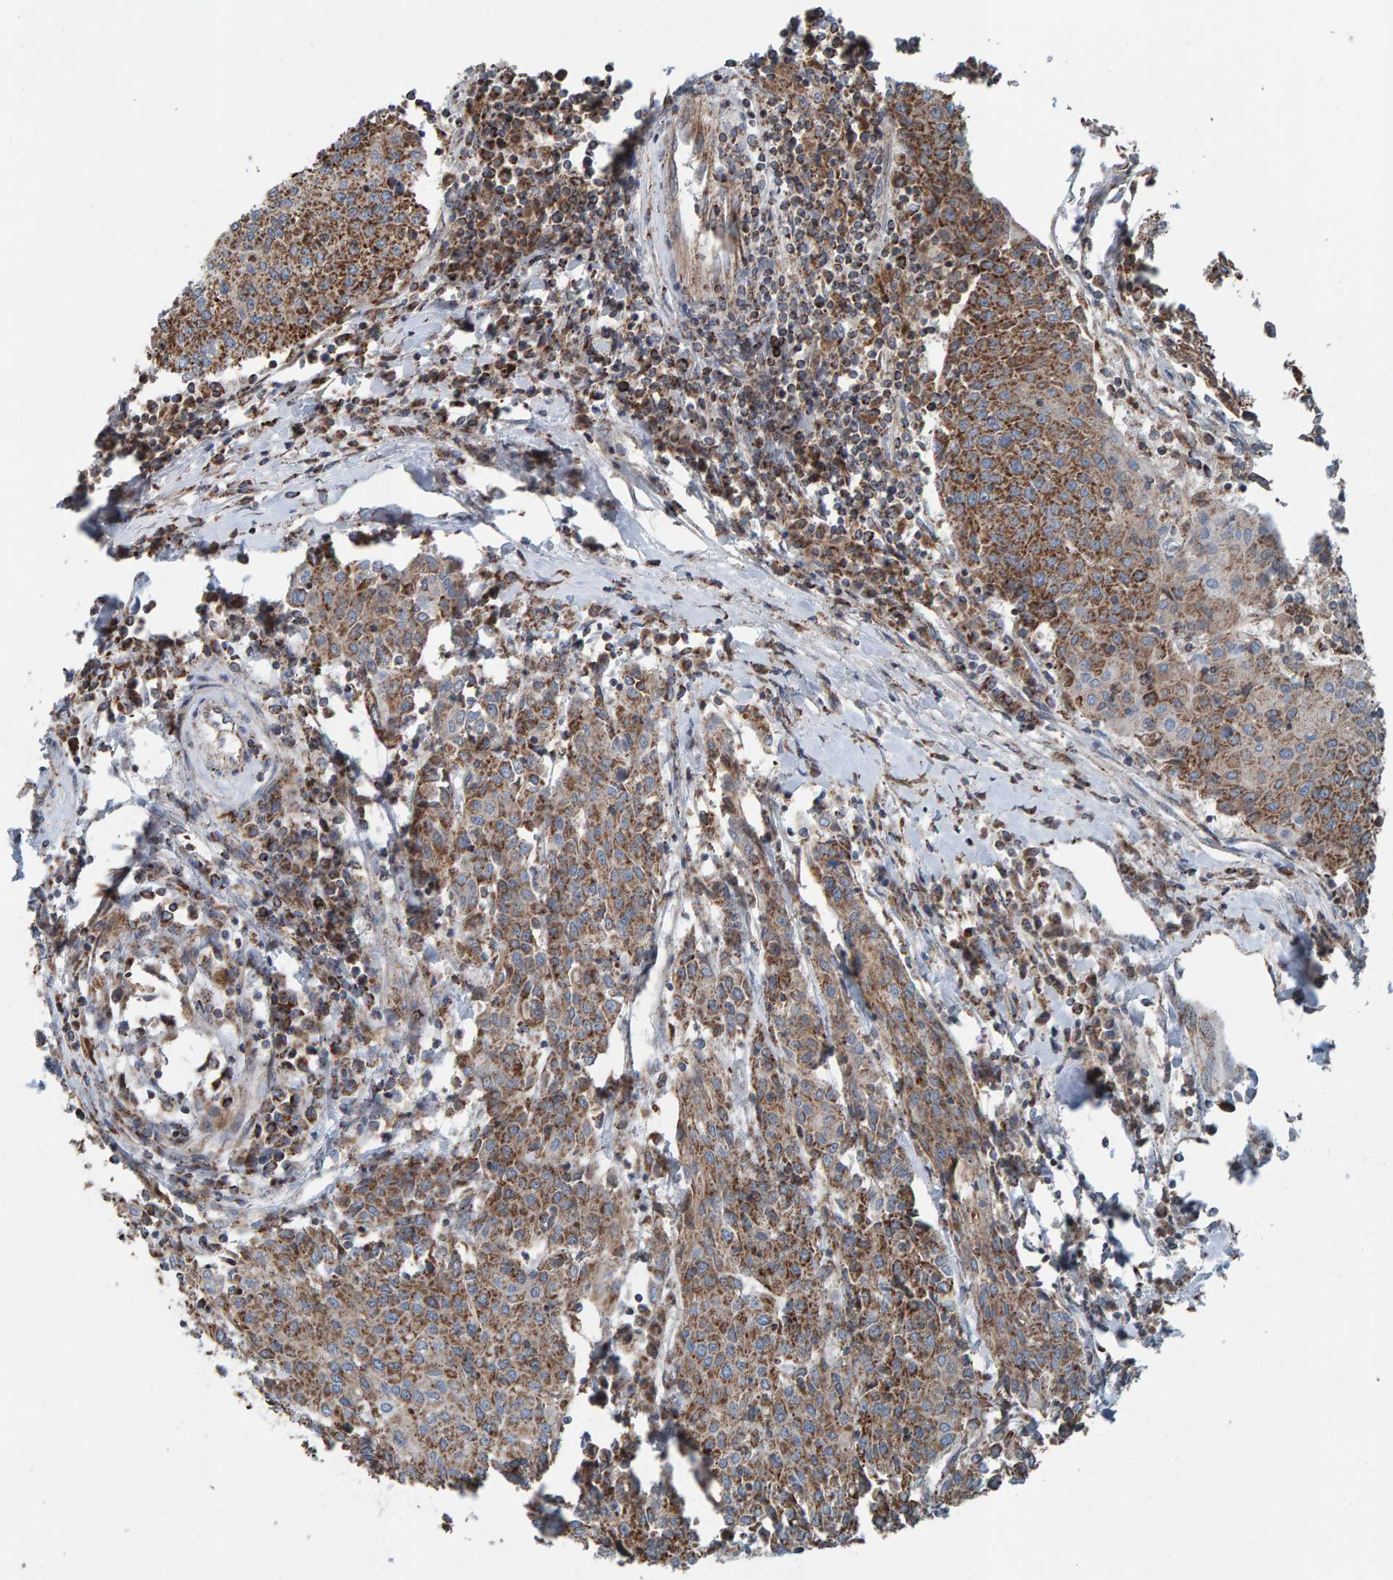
{"staining": {"intensity": "strong", "quantity": "25%-75%", "location": "cytoplasmic/membranous"}, "tissue": "urothelial cancer", "cell_type": "Tumor cells", "image_type": "cancer", "snomed": [{"axis": "morphology", "description": "Urothelial carcinoma, High grade"}, {"axis": "topography", "description": "Urinary bladder"}], "caption": "Urothelial cancer stained with a protein marker demonstrates strong staining in tumor cells.", "gene": "ZNF48", "patient": {"sex": "female", "age": 85}}